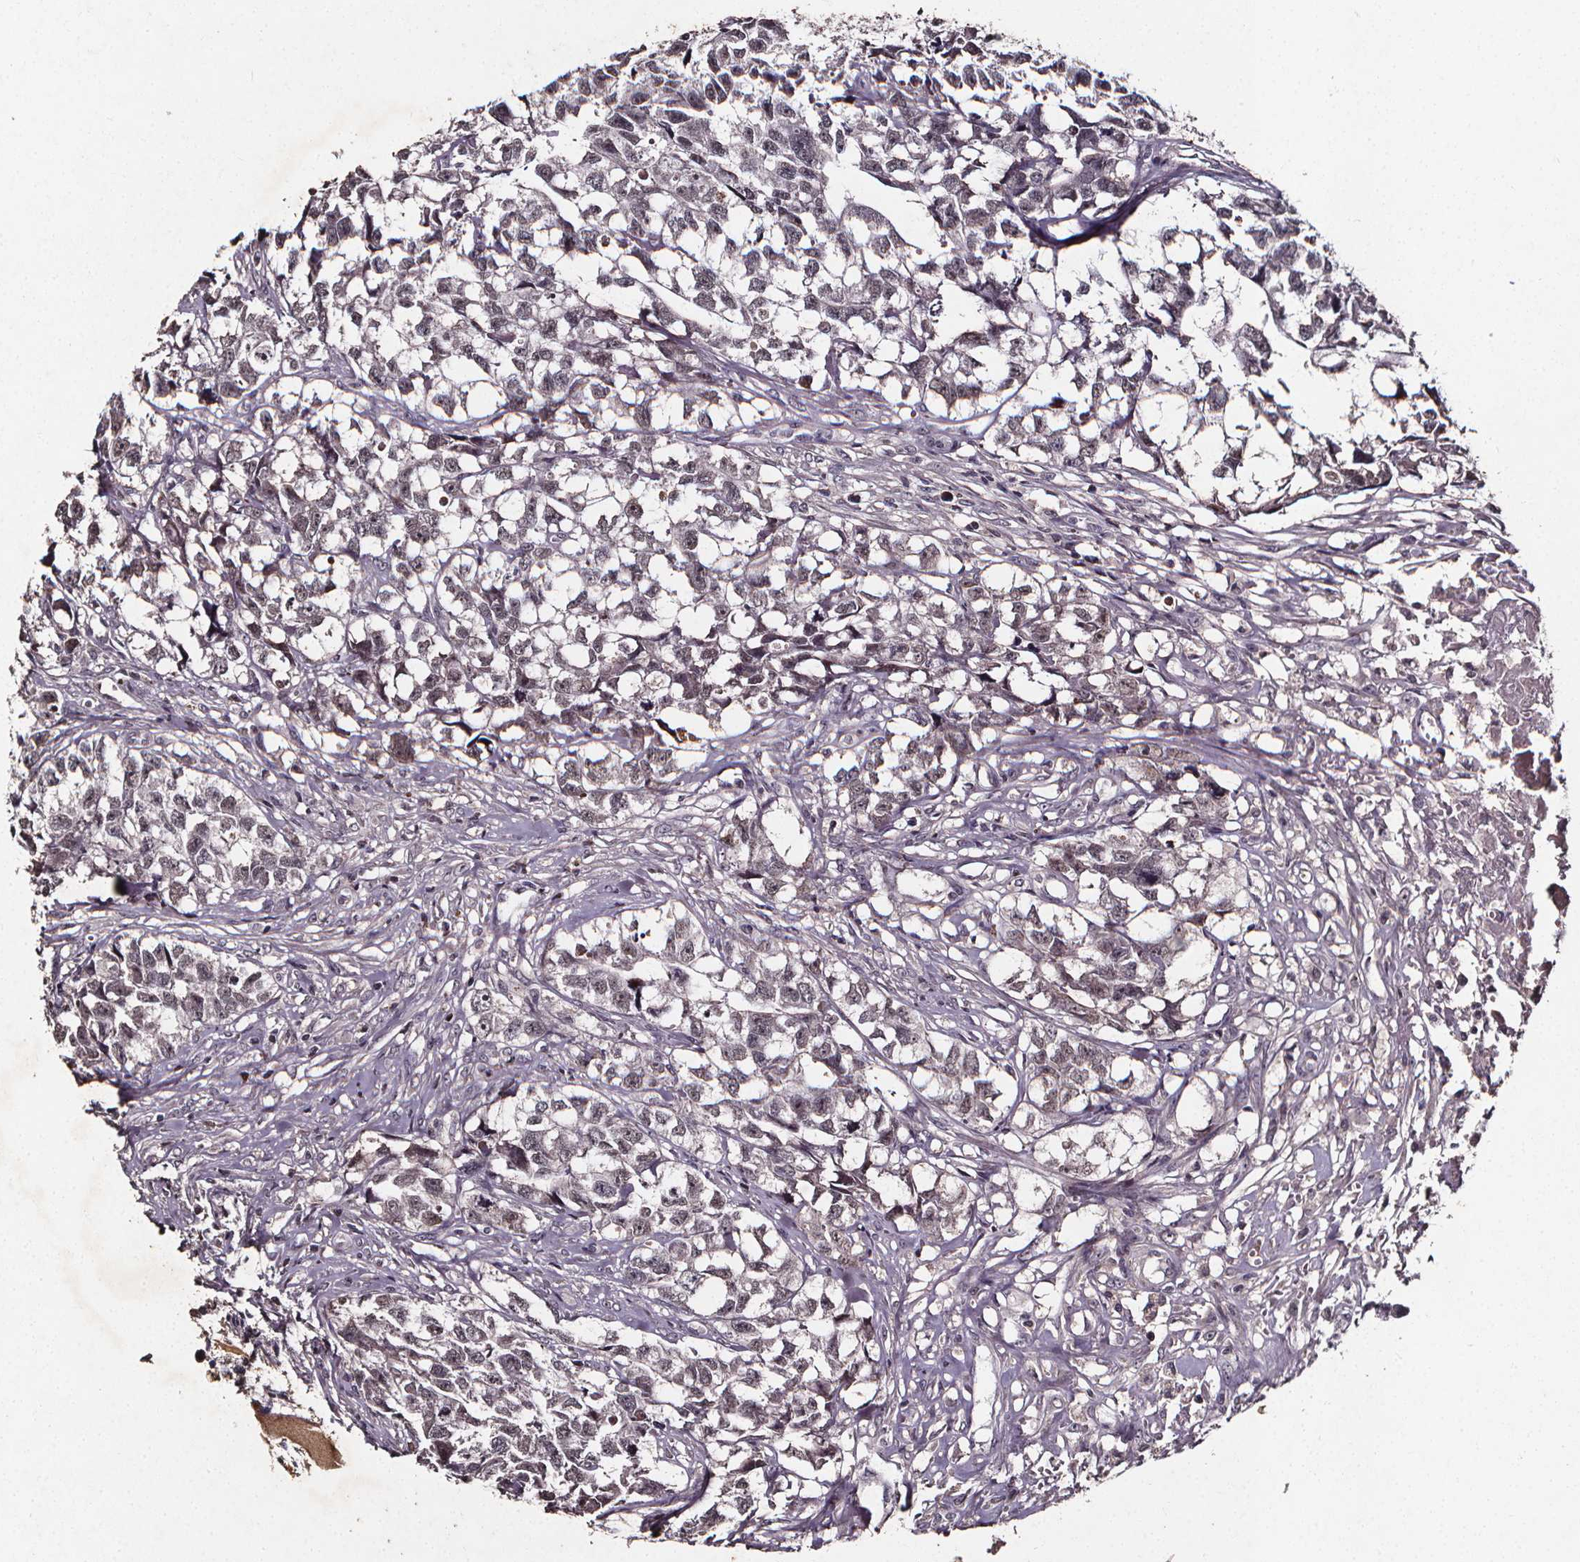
{"staining": {"intensity": "negative", "quantity": "none", "location": "none"}, "tissue": "testis cancer", "cell_type": "Tumor cells", "image_type": "cancer", "snomed": [{"axis": "morphology", "description": "Carcinoma, Embryonal, NOS"}, {"axis": "morphology", "description": "Teratoma, malignant, NOS"}, {"axis": "topography", "description": "Testis"}], "caption": "Immunohistochemistry (IHC) micrograph of neoplastic tissue: embryonal carcinoma (testis) stained with DAB (3,3'-diaminobenzidine) shows no significant protein staining in tumor cells.", "gene": "SPAG8", "patient": {"sex": "male", "age": 44}}